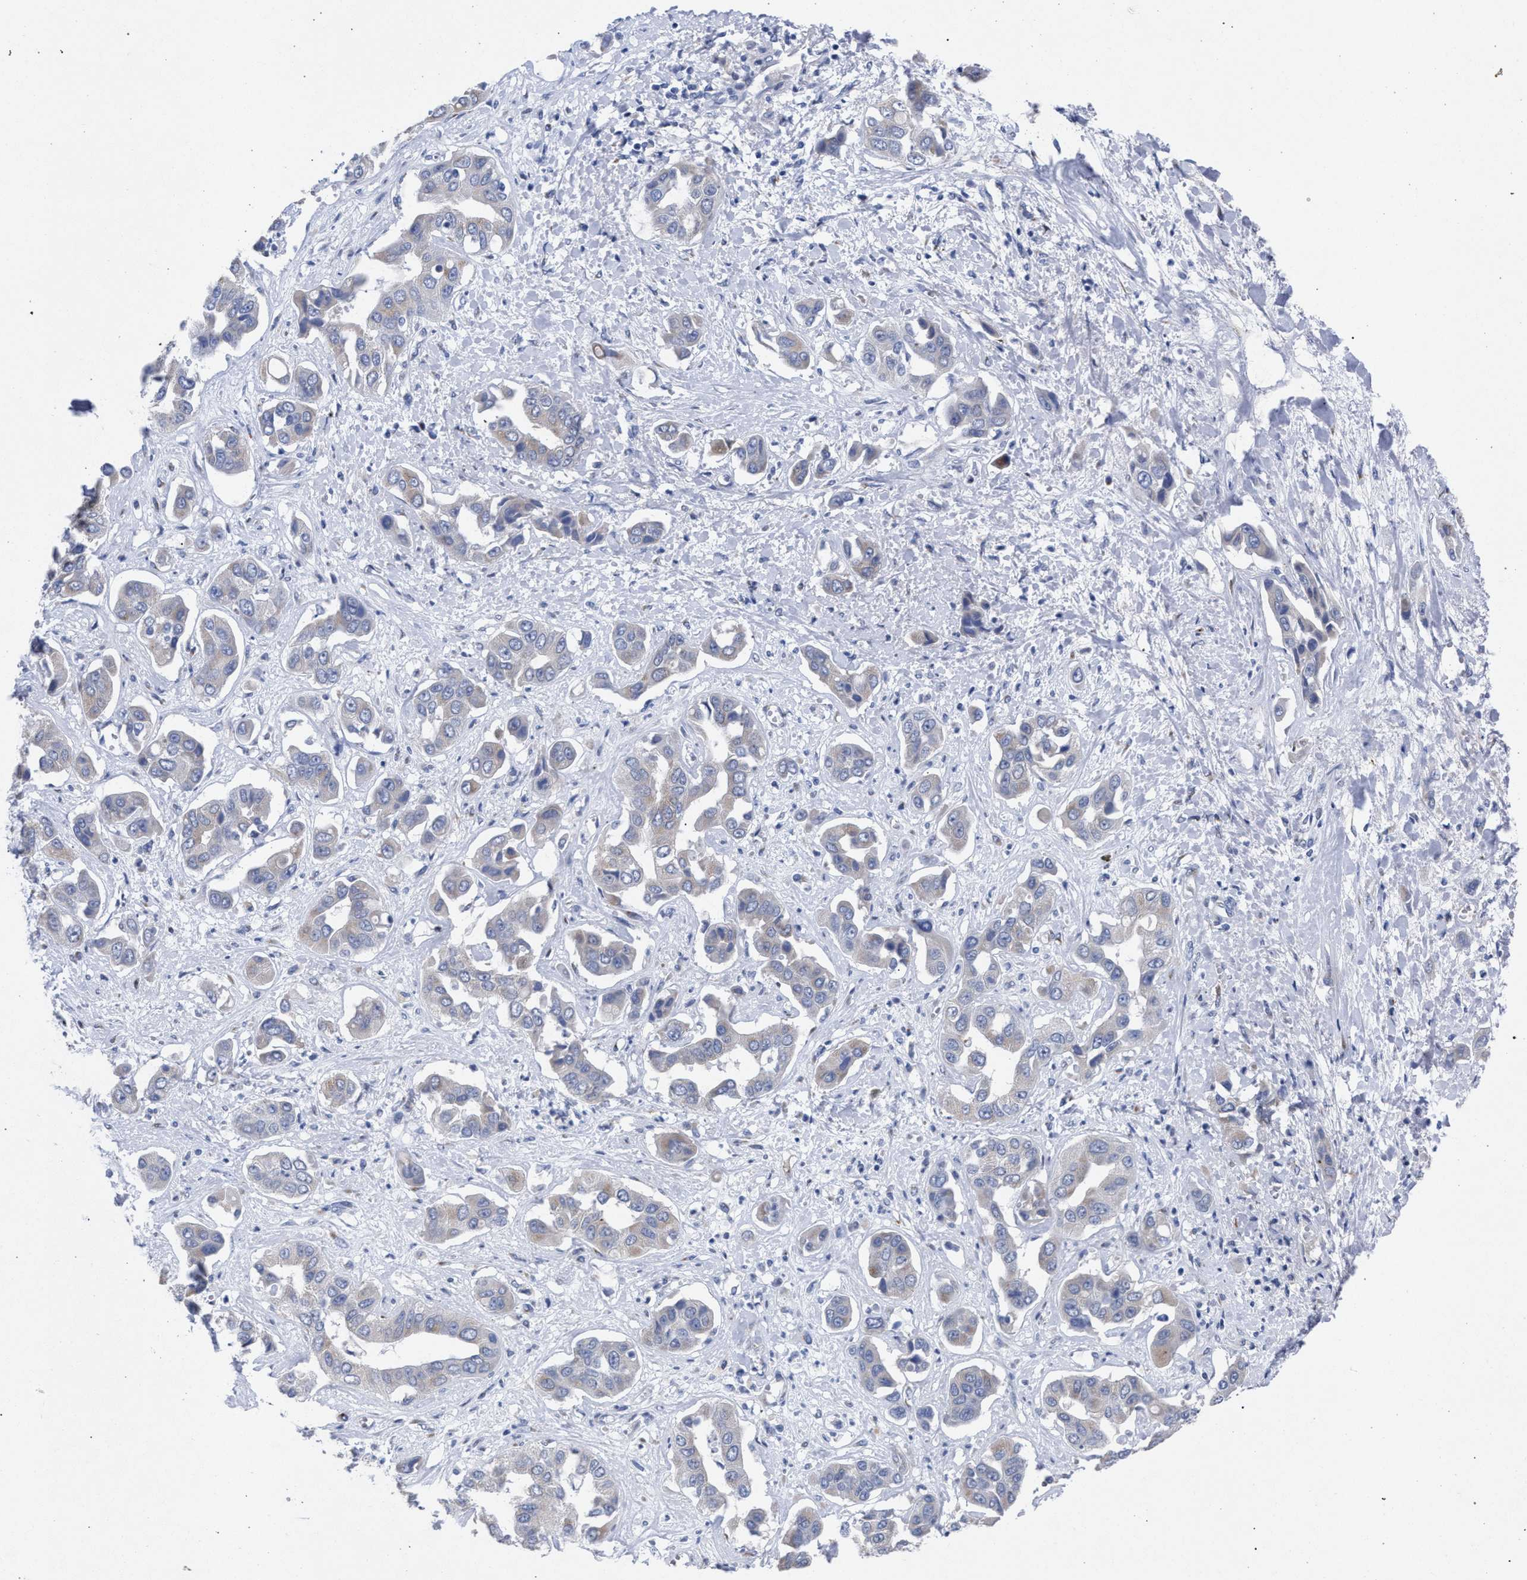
{"staining": {"intensity": "negative", "quantity": "none", "location": "none"}, "tissue": "liver cancer", "cell_type": "Tumor cells", "image_type": "cancer", "snomed": [{"axis": "morphology", "description": "Cholangiocarcinoma"}, {"axis": "topography", "description": "Liver"}], "caption": "DAB (3,3'-diaminobenzidine) immunohistochemical staining of human liver cancer (cholangiocarcinoma) reveals no significant staining in tumor cells.", "gene": "GOLGA2", "patient": {"sex": "female", "age": 52}}